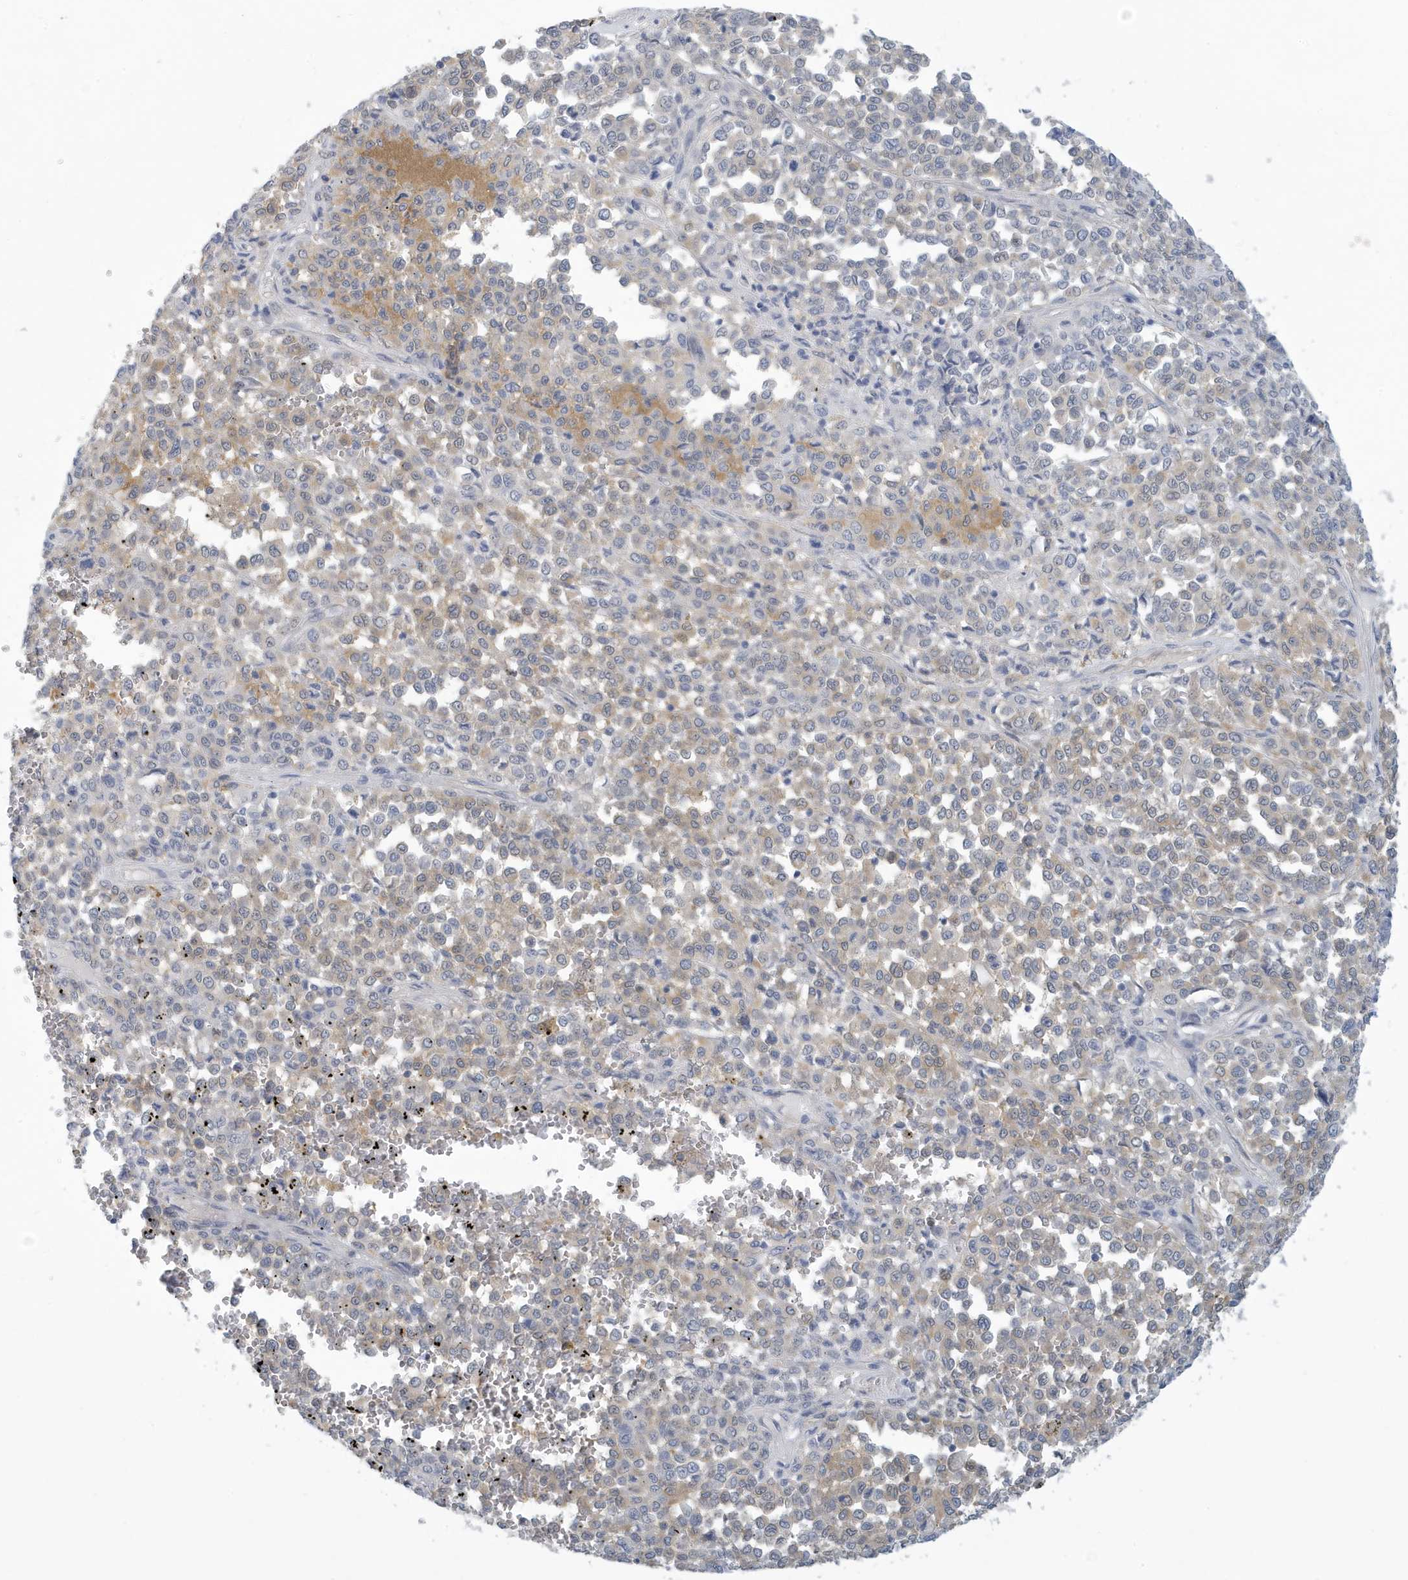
{"staining": {"intensity": "weak", "quantity": "<25%", "location": "cytoplasmic/membranous"}, "tissue": "melanoma", "cell_type": "Tumor cells", "image_type": "cancer", "snomed": [{"axis": "morphology", "description": "Malignant melanoma, Metastatic site"}, {"axis": "topography", "description": "Pancreas"}], "caption": "Tumor cells are negative for brown protein staining in malignant melanoma (metastatic site). (Stains: DAB immunohistochemistry with hematoxylin counter stain, Microscopy: brightfield microscopy at high magnification).", "gene": "VTA1", "patient": {"sex": "female", "age": 30}}